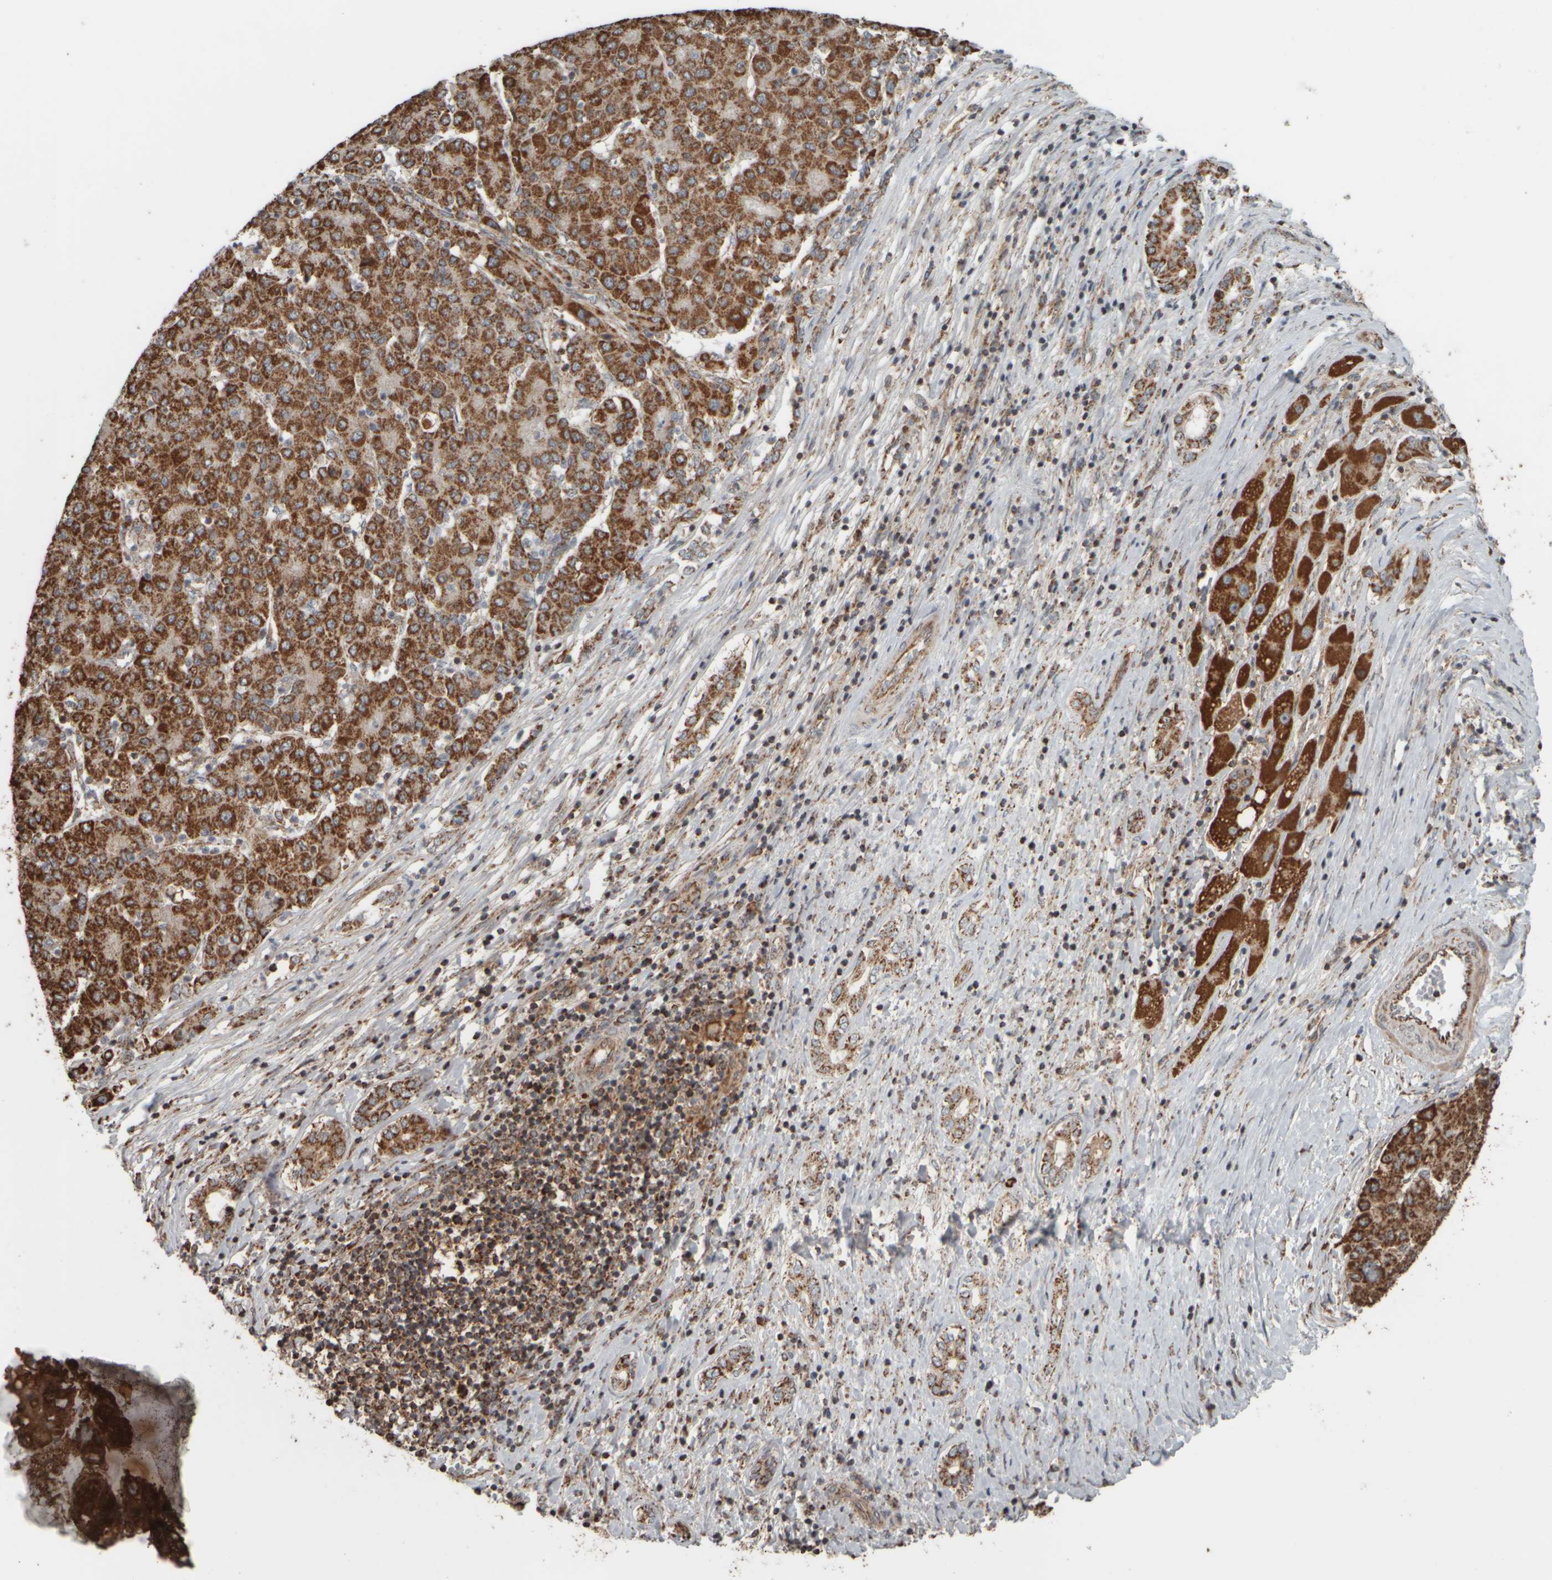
{"staining": {"intensity": "strong", "quantity": ">75%", "location": "cytoplasmic/membranous"}, "tissue": "liver cancer", "cell_type": "Tumor cells", "image_type": "cancer", "snomed": [{"axis": "morphology", "description": "Carcinoma, Hepatocellular, NOS"}, {"axis": "topography", "description": "Liver"}], "caption": "Liver hepatocellular carcinoma stained with DAB immunohistochemistry (IHC) displays high levels of strong cytoplasmic/membranous expression in about >75% of tumor cells.", "gene": "APBB2", "patient": {"sex": "male", "age": 65}}